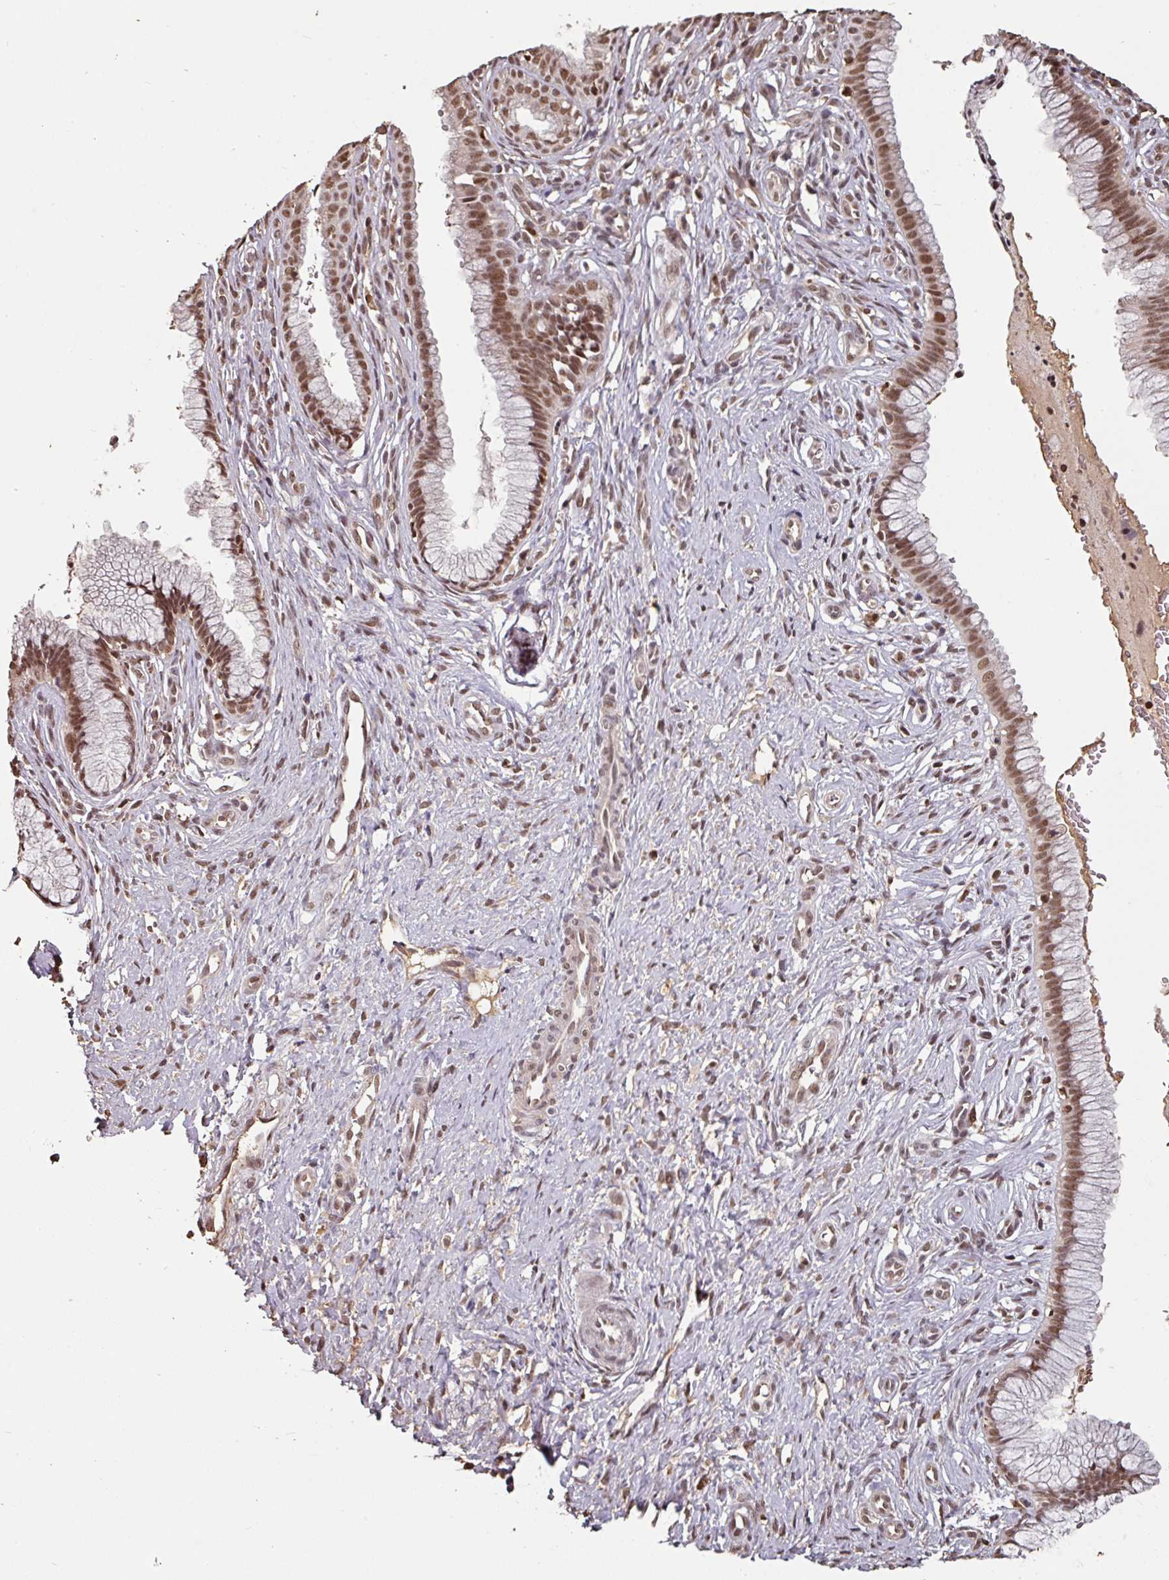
{"staining": {"intensity": "moderate", "quantity": ">75%", "location": "nuclear"}, "tissue": "cervix", "cell_type": "Glandular cells", "image_type": "normal", "snomed": [{"axis": "morphology", "description": "Normal tissue, NOS"}, {"axis": "topography", "description": "Cervix"}], "caption": "Glandular cells exhibit moderate nuclear staining in about >75% of cells in normal cervix.", "gene": "POLD1", "patient": {"sex": "female", "age": 36}}